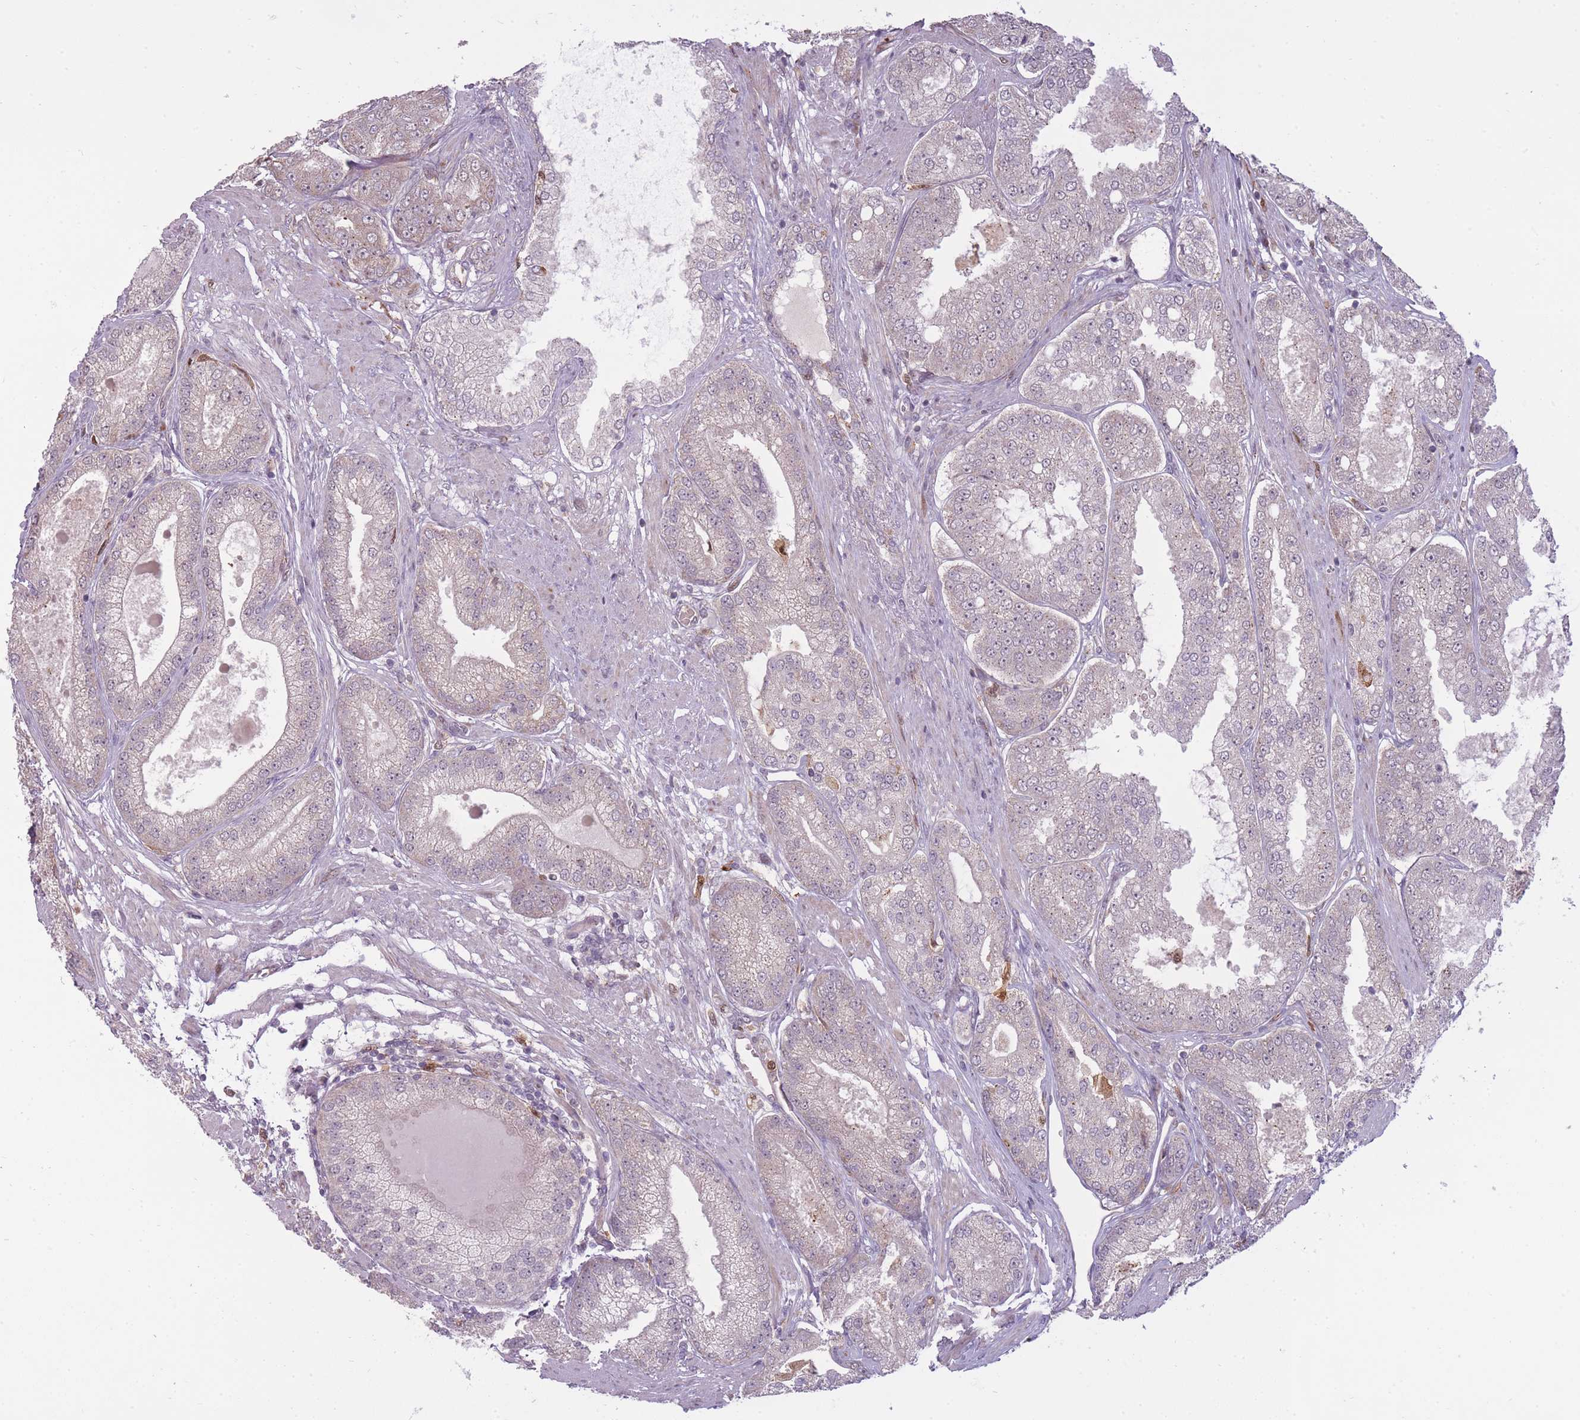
{"staining": {"intensity": "negative", "quantity": "none", "location": "none"}, "tissue": "prostate cancer", "cell_type": "Tumor cells", "image_type": "cancer", "snomed": [{"axis": "morphology", "description": "Adenocarcinoma, High grade"}, {"axis": "topography", "description": "Prostate"}], "caption": "A histopathology image of prostate high-grade adenocarcinoma stained for a protein exhibits no brown staining in tumor cells. (Brightfield microscopy of DAB (3,3'-diaminobenzidine) immunohistochemistry at high magnification).", "gene": "LGALS9", "patient": {"sex": "male", "age": 71}}